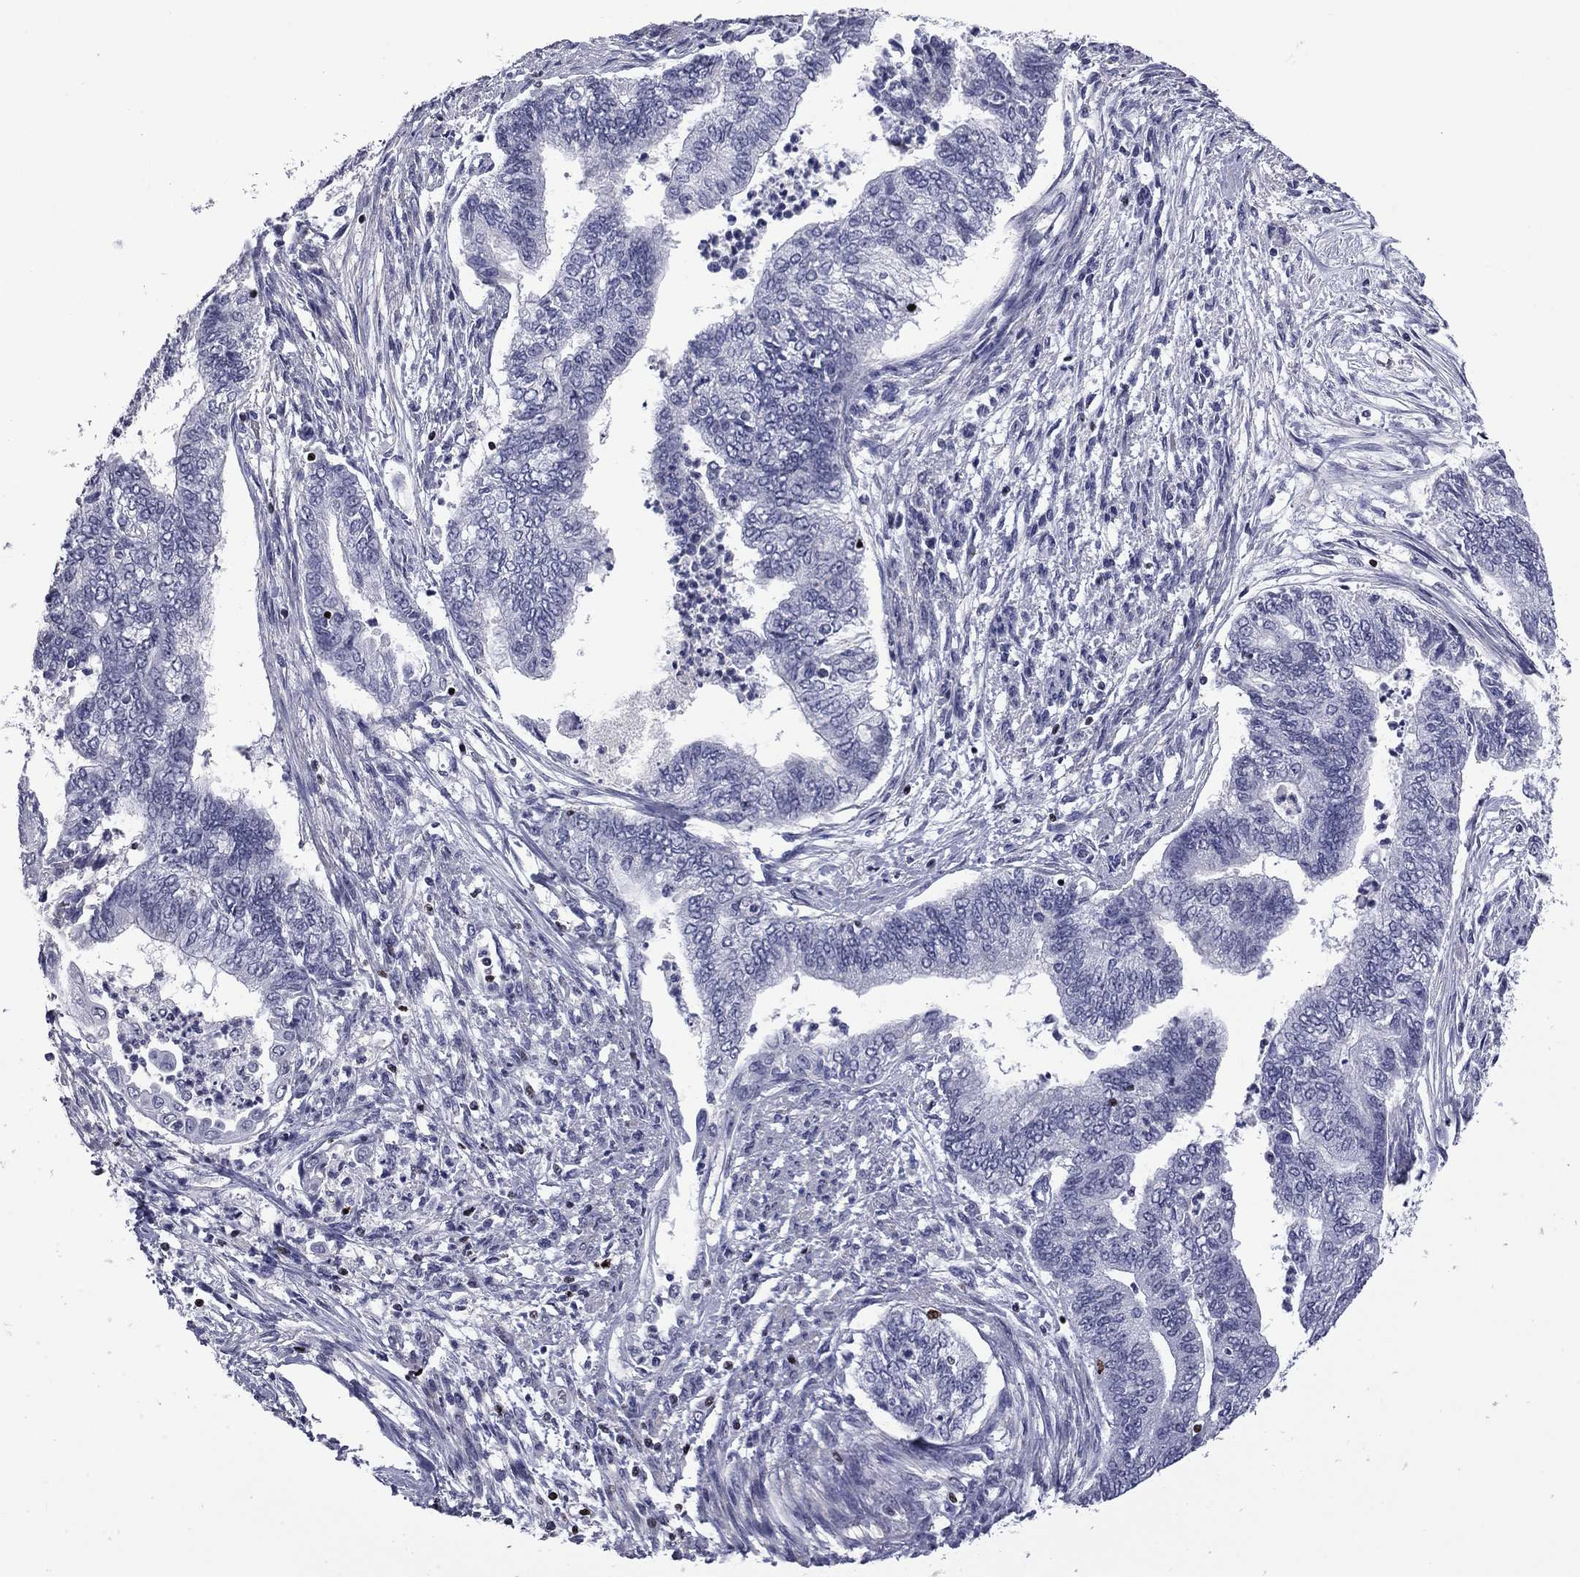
{"staining": {"intensity": "negative", "quantity": "none", "location": "none"}, "tissue": "endometrial cancer", "cell_type": "Tumor cells", "image_type": "cancer", "snomed": [{"axis": "morphology", "description": "Adenocarcinoma, NOS"}, {"axis": "topography", "description": "Endometrium"}], "caption": "The immunohistochemistry (IHC) histopathology image has no significant positivity in tumor cells of adenocarcinoma (endometrial) tissue. Brightfield microscopy of immunohistochemistry (IHC) stained with DAB (3,3'-diaminobenzidine) (brown) and hematoxylin (blue), captured at high magnification.", "gene": "IKZF3", "patient": {"sex": "female", "age": 65}}